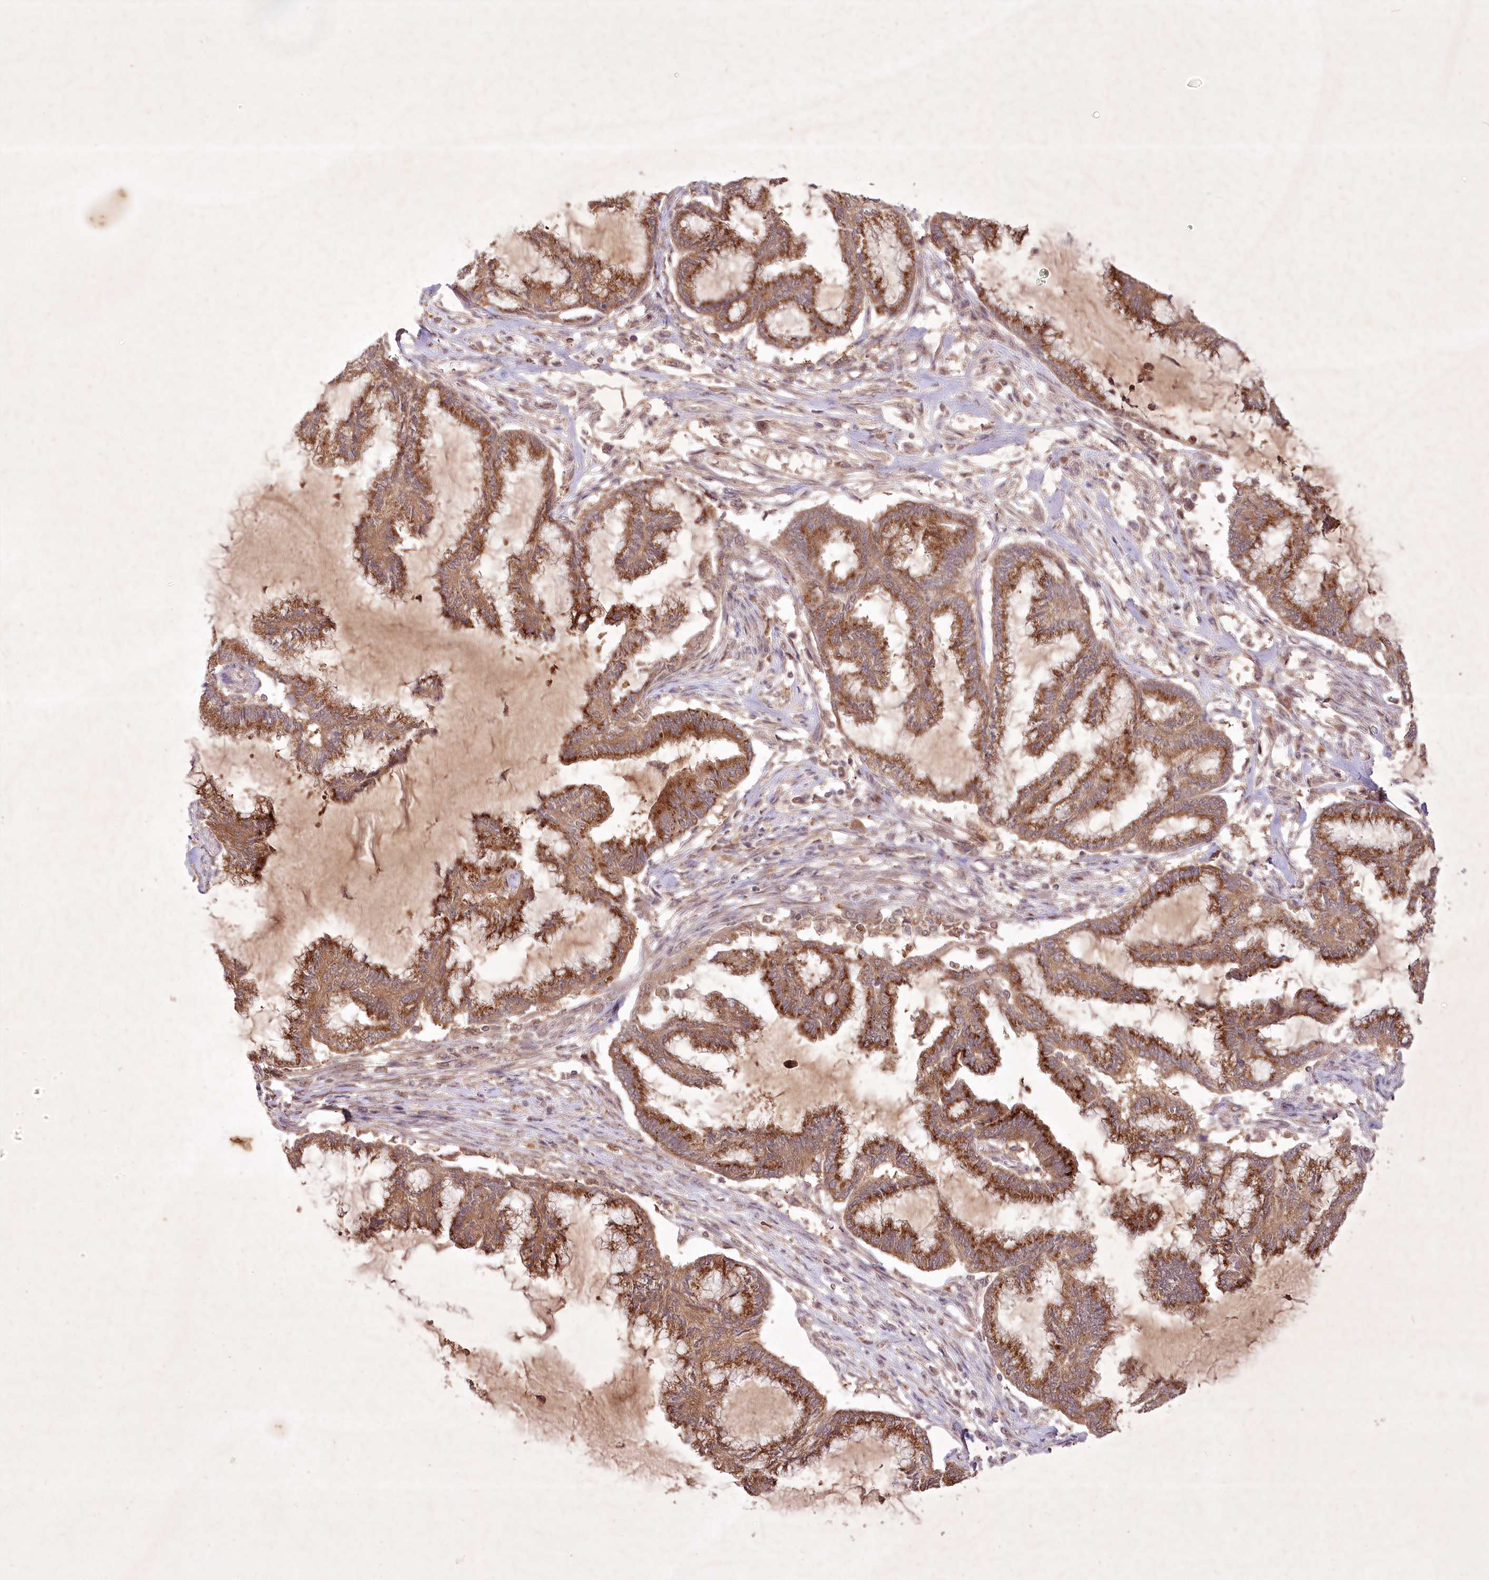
{"staining": {"intensity": "strong", "quantity": ">75%", "location": "cytoplasmic/membranous"}, "tissue": "endometrial cancer", "cell_type": "Tumor cells", "image_type": "cancer", "snomed": [{"axis": "morphology", "description": "Adenocarcinoma, NOS"}, {"axis": "topography", "description": "Endometrium"}], "caption": "Immunohistochemical staining of human endometrial cancer displays high levels of strong cytoplasmic/membranous protein expression in approximately >75% of tumor cells.", "gene": "IRAK1BP1", "patient": {"sex": "female", "age": 86}}